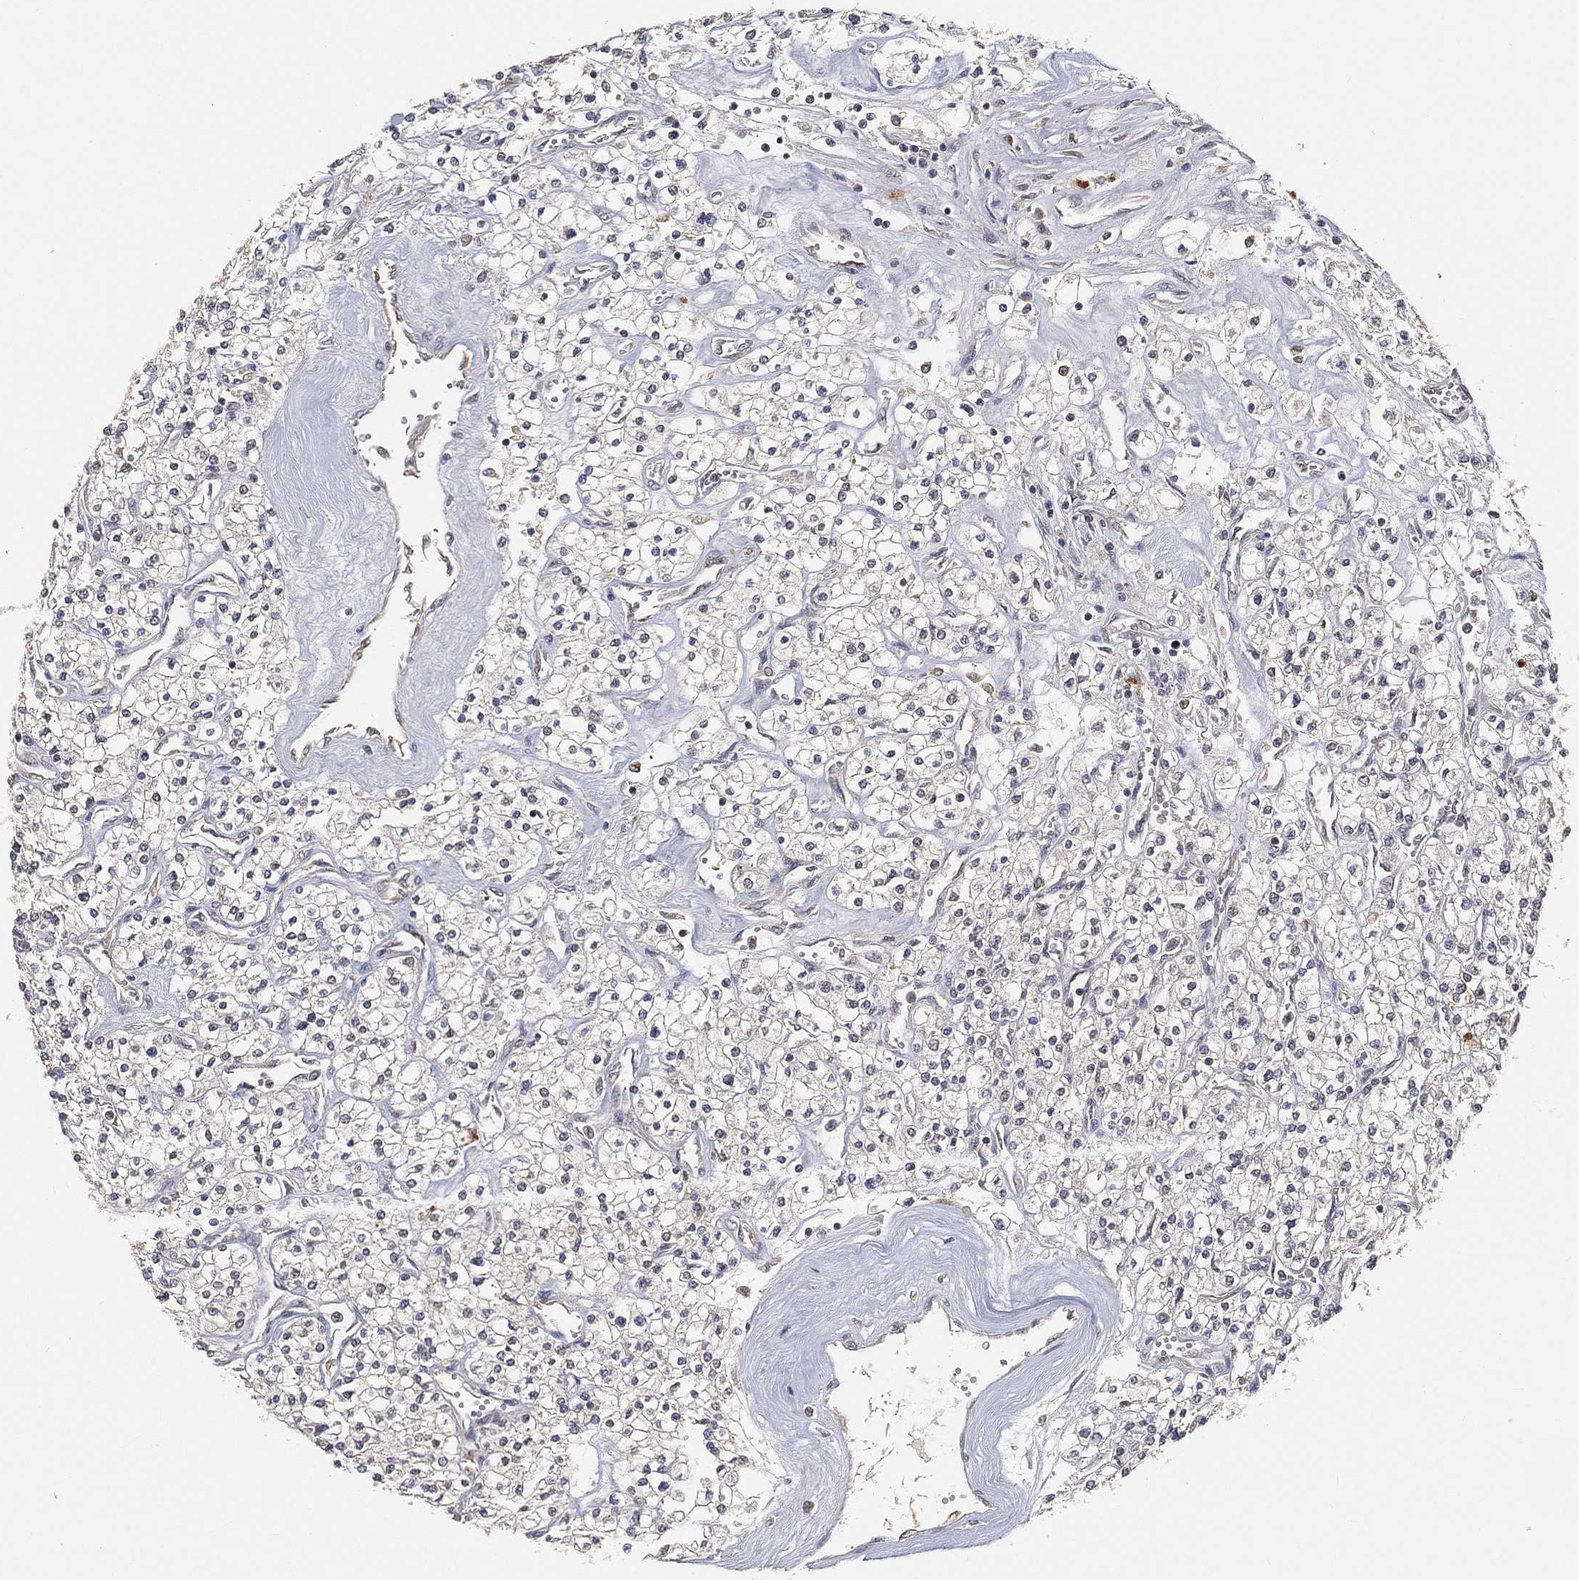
{"staining": {"intensity": "negative", "quantity": "none", "location": "none"}, "tissue": "renal cancer", "cell_type": "Tumor cells", "image_type": "cancer", "snomed": [{"axis": "morphology", "description": "Adenocarcinoma, NOS"}, {"axis": "topography", "description": "Kidney"}], "caption": "Immunohistochemical staining of renal cancer shows no significant positivity in tumor cells.", "gene": "MAPK1", "patient": {"sex": "male", "age": 80}}